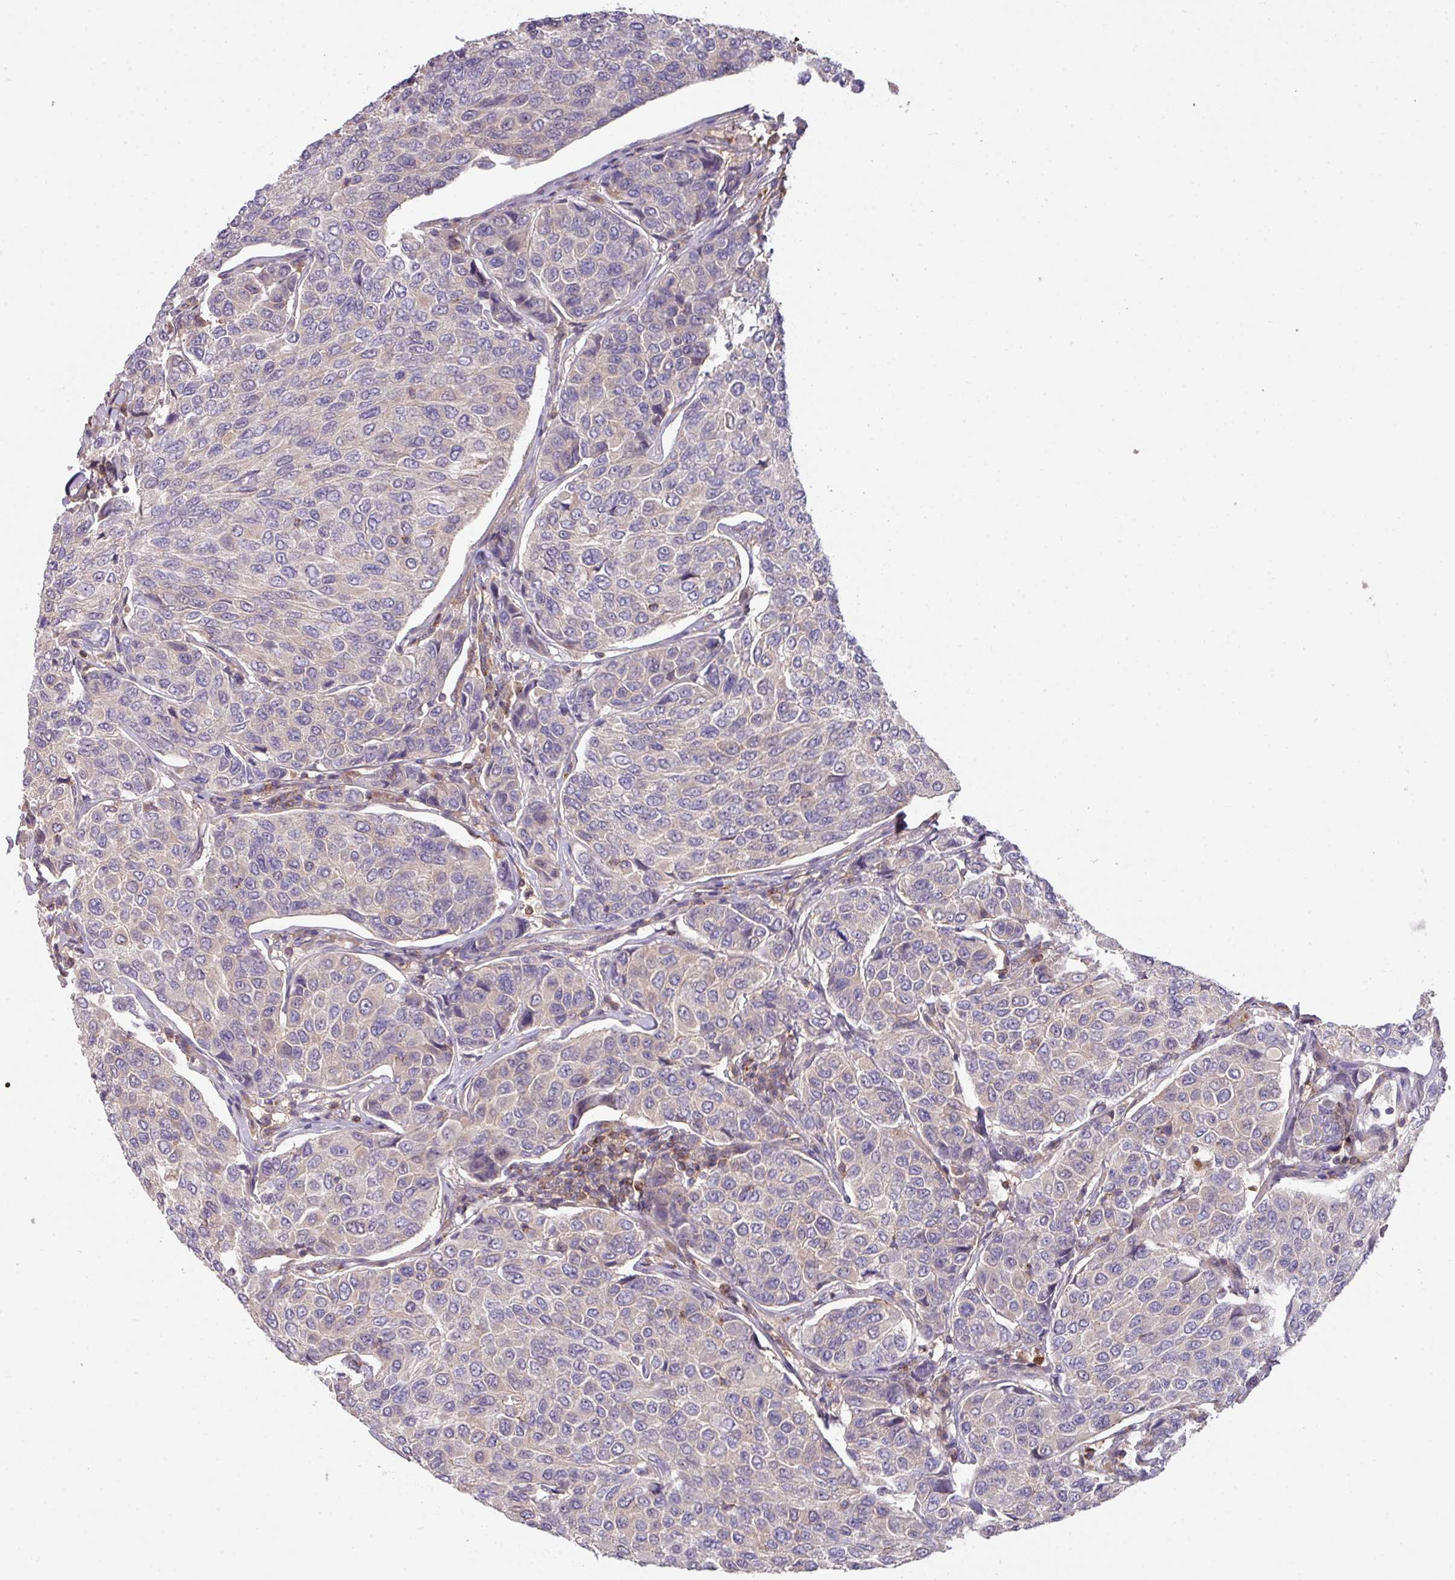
{"staining": {"intensity": "negative", "quantity": "none", "location": "none"}, "tissue": "breast cancer", "cell_type": "Tumor cells", "image_type": "cancer", "snomed": [{"axis": "morphology", "description": "Duct carcinoma"}, {"axis": "topography", "description": "Breast"}], "caption": "Immunohistochemical staining of breast cancer (intraductal carcinoma) demonstrates no significant staining in tumor cells.", "gene": "SLAMF6", "patient": {"sex": "female", "age": 55}}